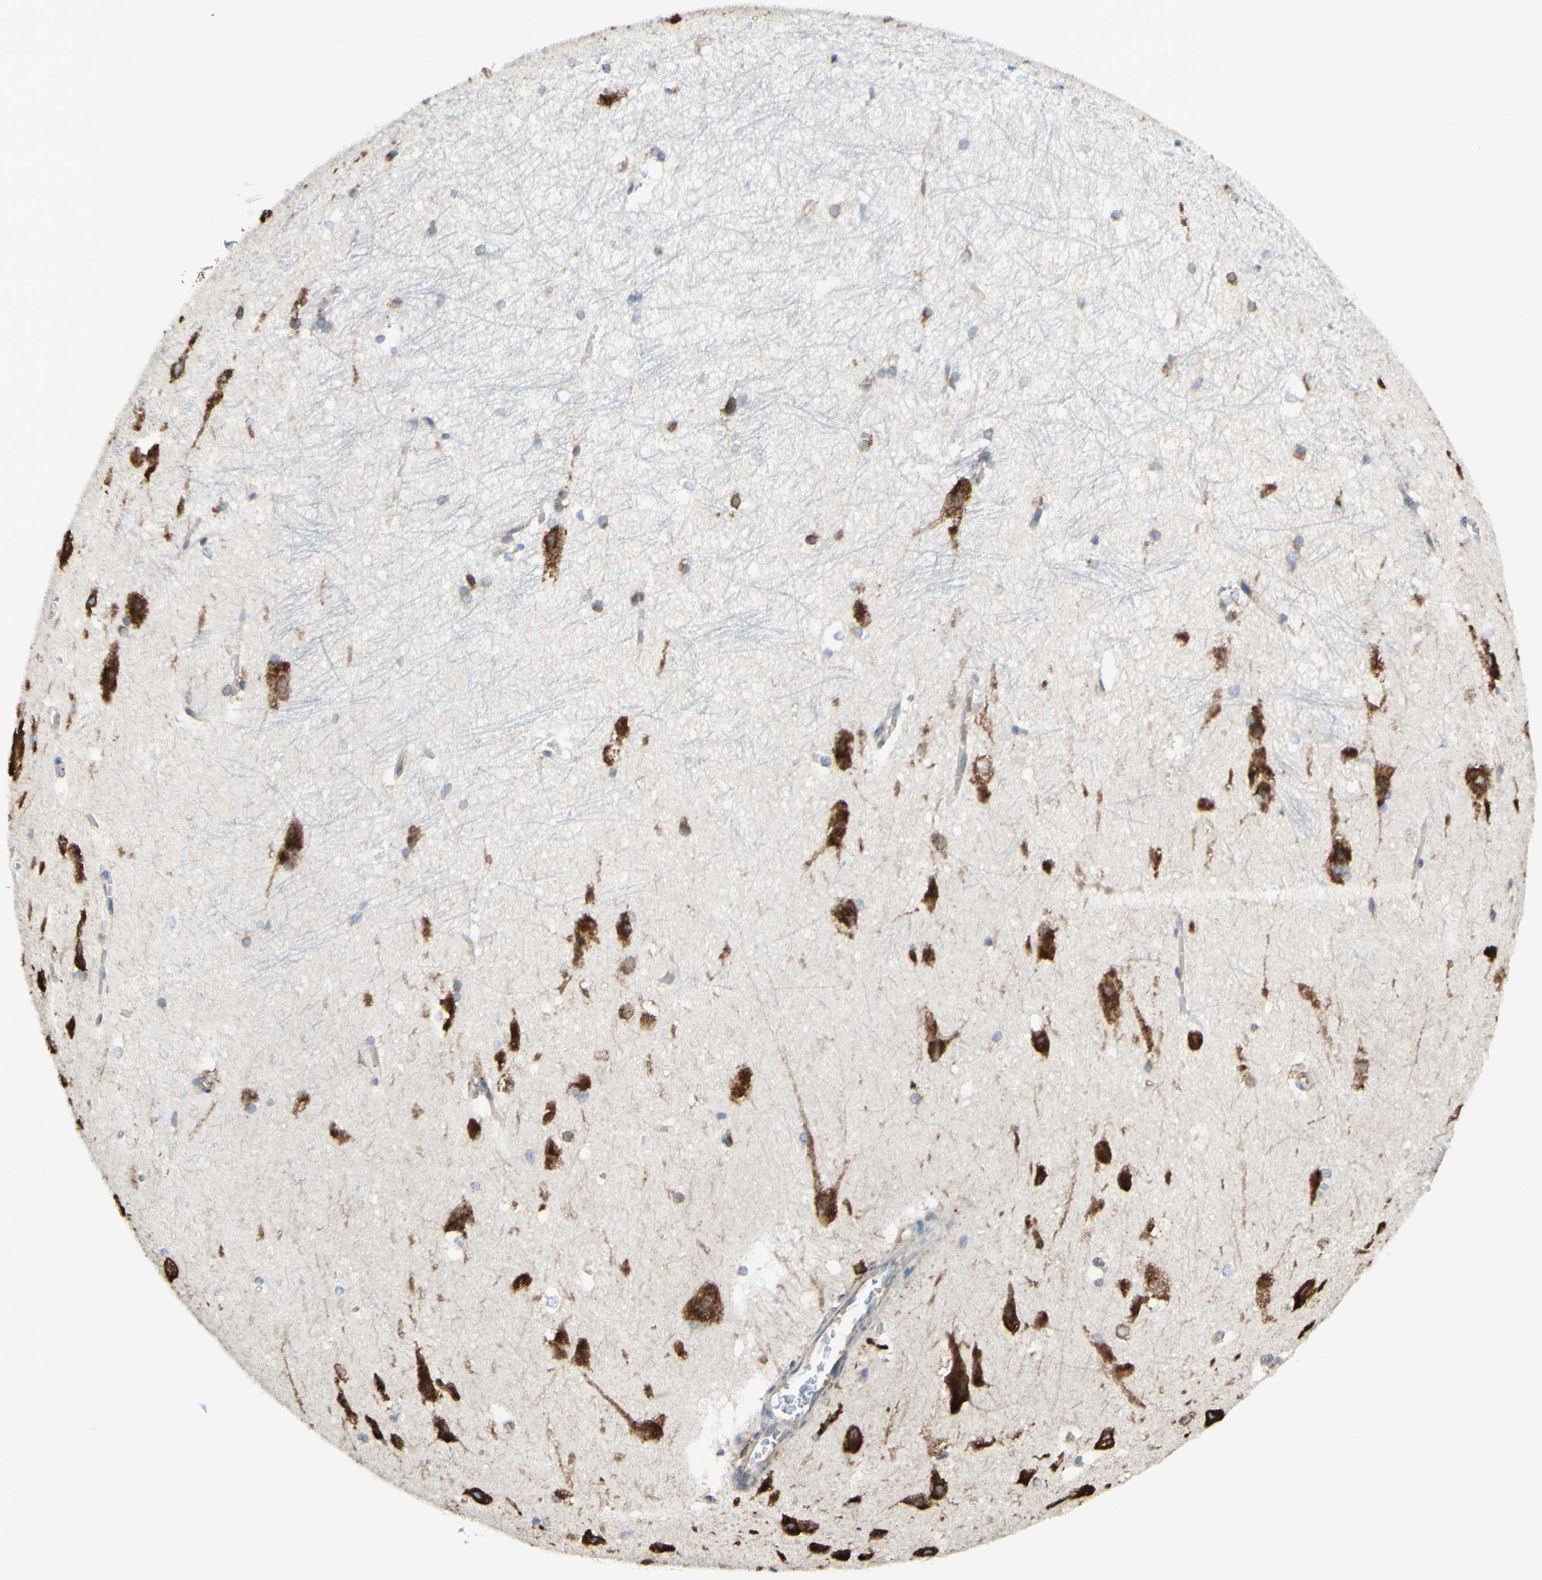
{"staining": {"intensity": "moderate", "quantity": "<25%", "location": "cytoplasmic/membranous"}, "tissue": "hippocampus", "cell_type": "Glial cells", "image_type": "normal", "snomed": [{"axis": "morphology", "description": "Normal tissue, NOS"}, {"axis": "topography", "description": "Hippocampus"}], "caption": "The histopathology image demonstrates staining of normal hippocampus, revealing moderate cytoplasmic/membranous protein positivity (brown color) within glial cells. (DAB (3,3'-diaminobenzidine) IHC with brightfield microscopy, high magnification).", "gene": "DNAJB11", "patient": {"sex": "female", "age": 19}}